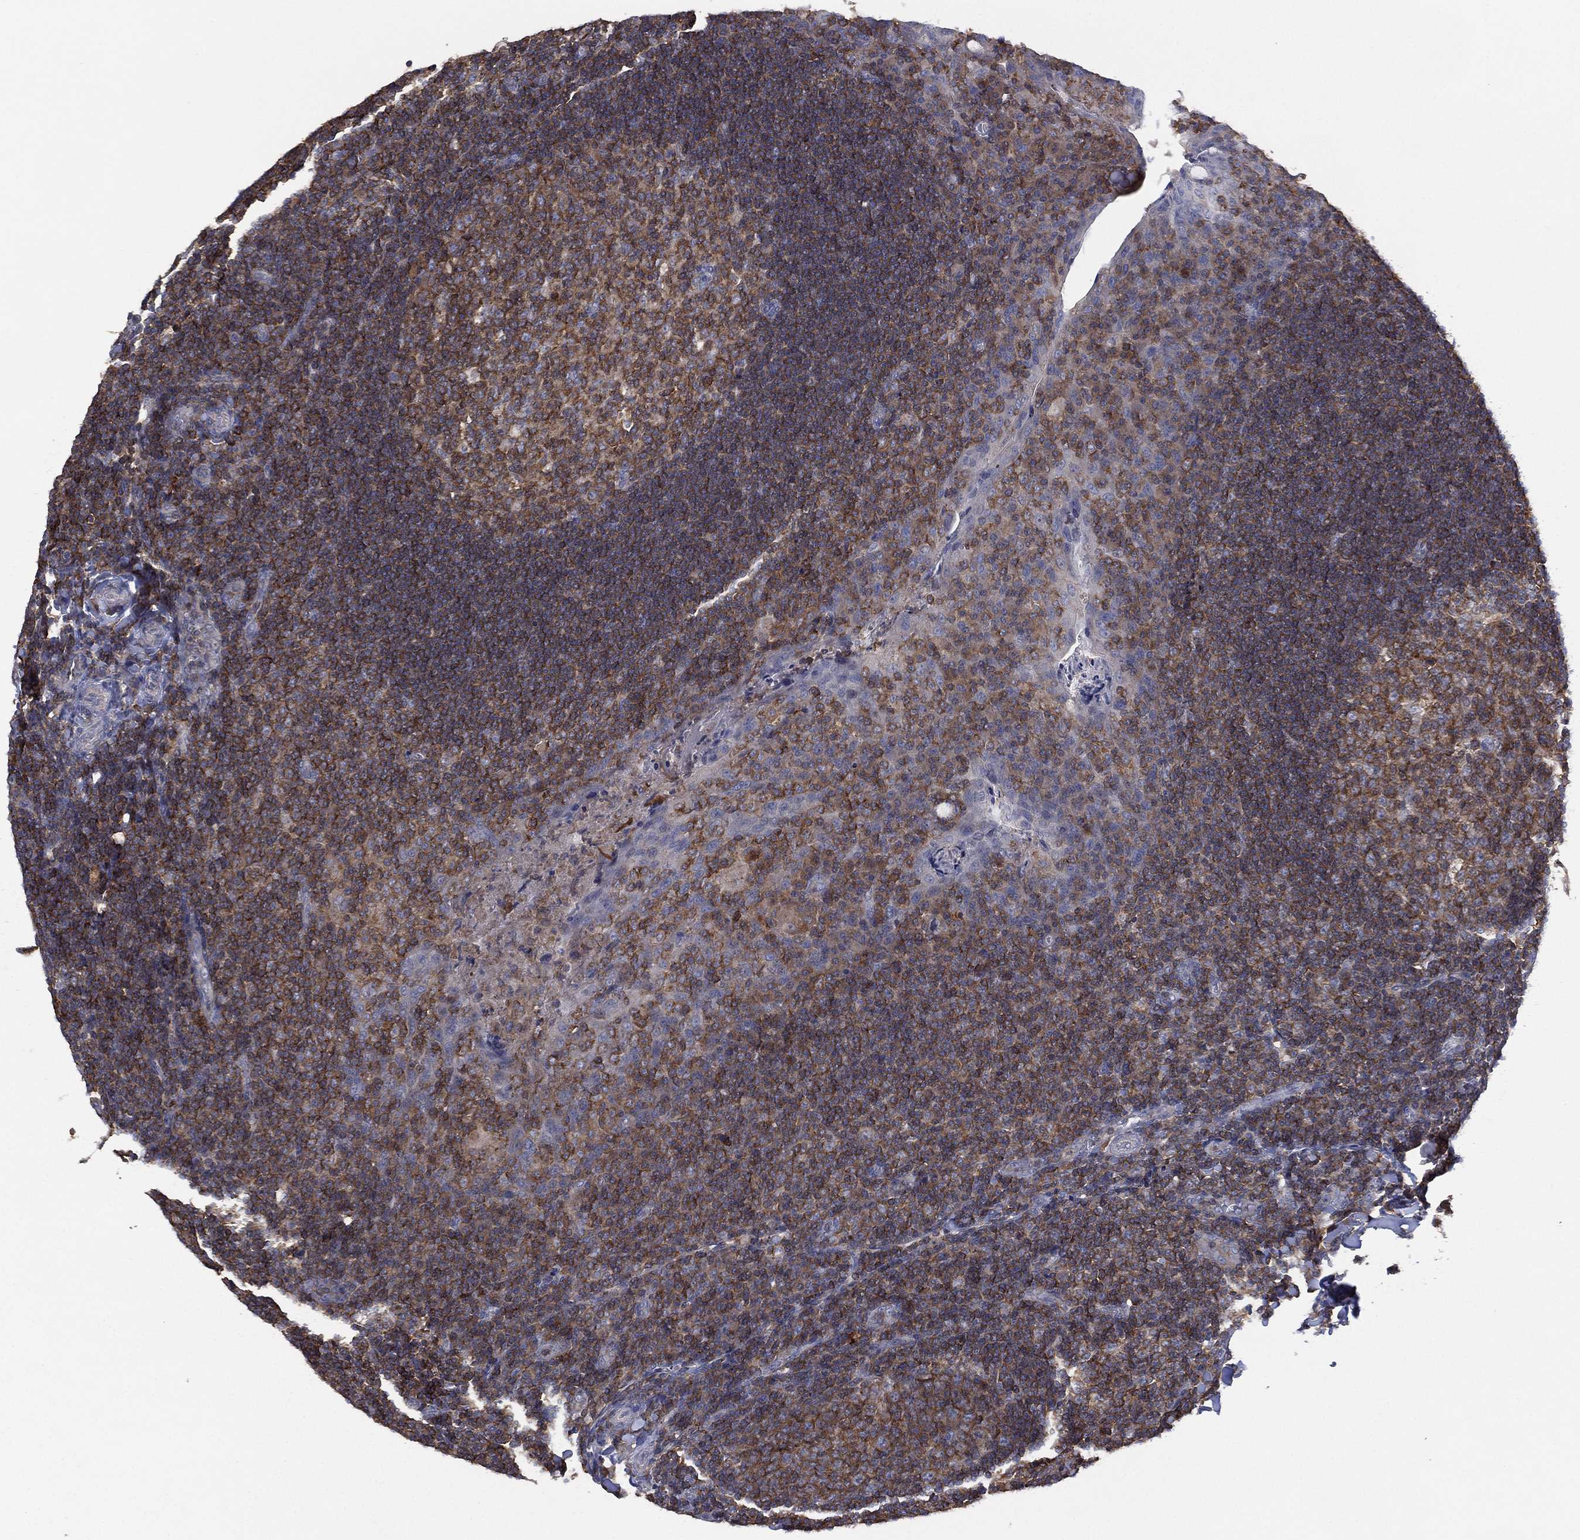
{"staining": {"intensity": "strong", "quantity": "25%-75%", "location": "cytoplasmic/membranous"}, "tissue": "tonsil", "cell_type": "Germinal center cells", "image_type": "normal", "snomed": [{"axis": "morphology", "description": "Normal tissue, NOS"}, {"axis": "topography", "description": "Tonsil"}], "caption": "Approximately 25%-75% of germinal center cells in unremarkable tonsil demonstrate strong cytoplasmic/membranous protein staining as visualized by brown immunohistochemical staining.", "gene": "DOCK8", "patient": {"sex": "male", "age": 17}}